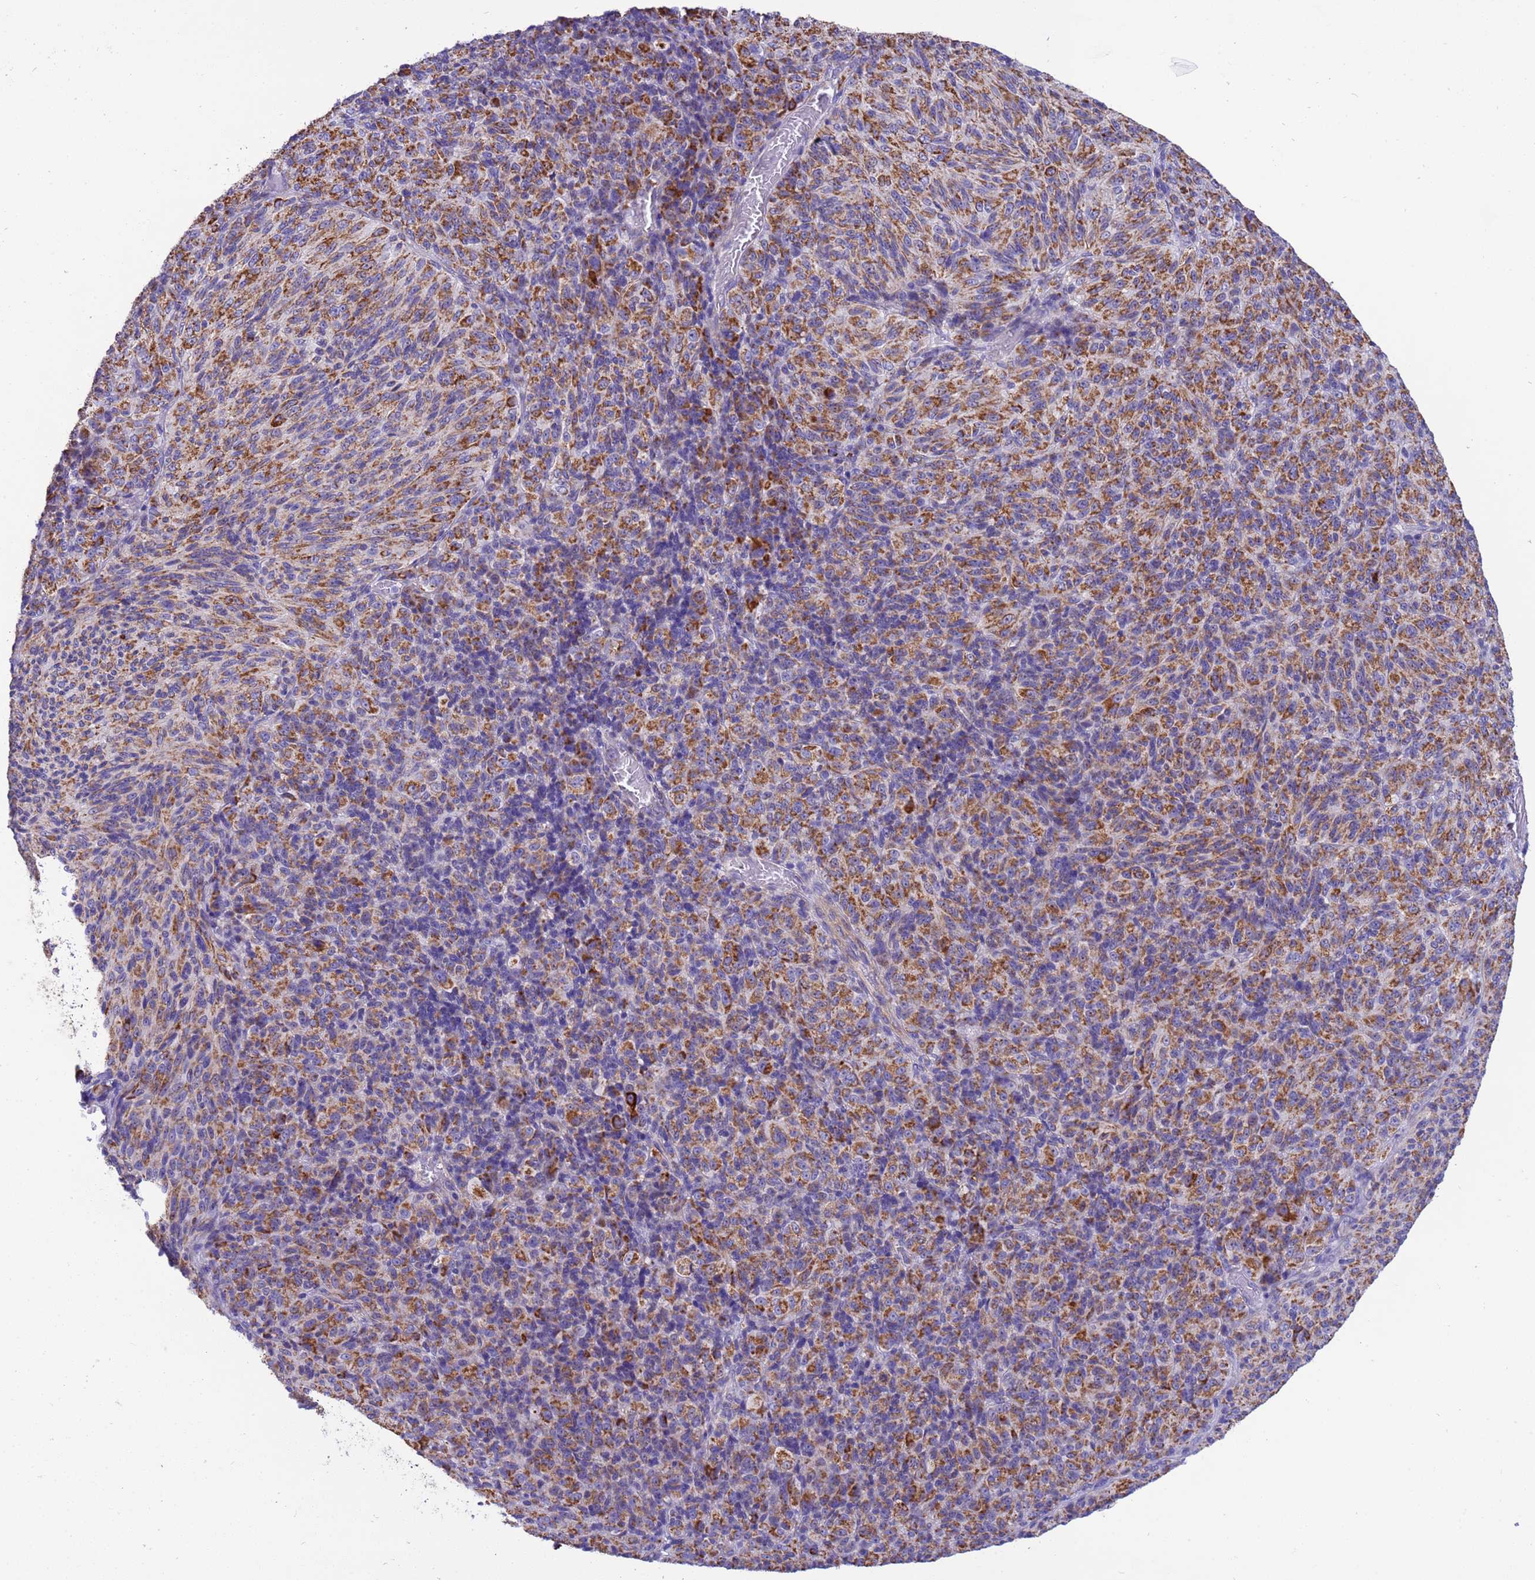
{"staining": {"intensity": "strong", "quantity": ">75%", "location": "cytoplasmic/membranous"}, "tissue": "melanoma", "cell_type": "Tumor cells", "image_type": "cancer", "snomed": [{"axis": "morphology", "description": "Malignant melanoma, Metastatic site"}, {"axis": "topography", "description": "Brain"}], "caption": "Immunohistochemistry (IHC) staining of melanoma, which exhibits high levels of strong cytoplasmic/membranous staining in approximately >75% of tumor cells indicating strong cytoplasmic/membranous protein positivity. The staining was performed using DAB (3,3'-diaminobenzidine) (brown) for protein detection and nuclei were counterstained in hematoxylin (blue).", "gene": "RNF165", "patient": {"sex": "female", "age": 56}}